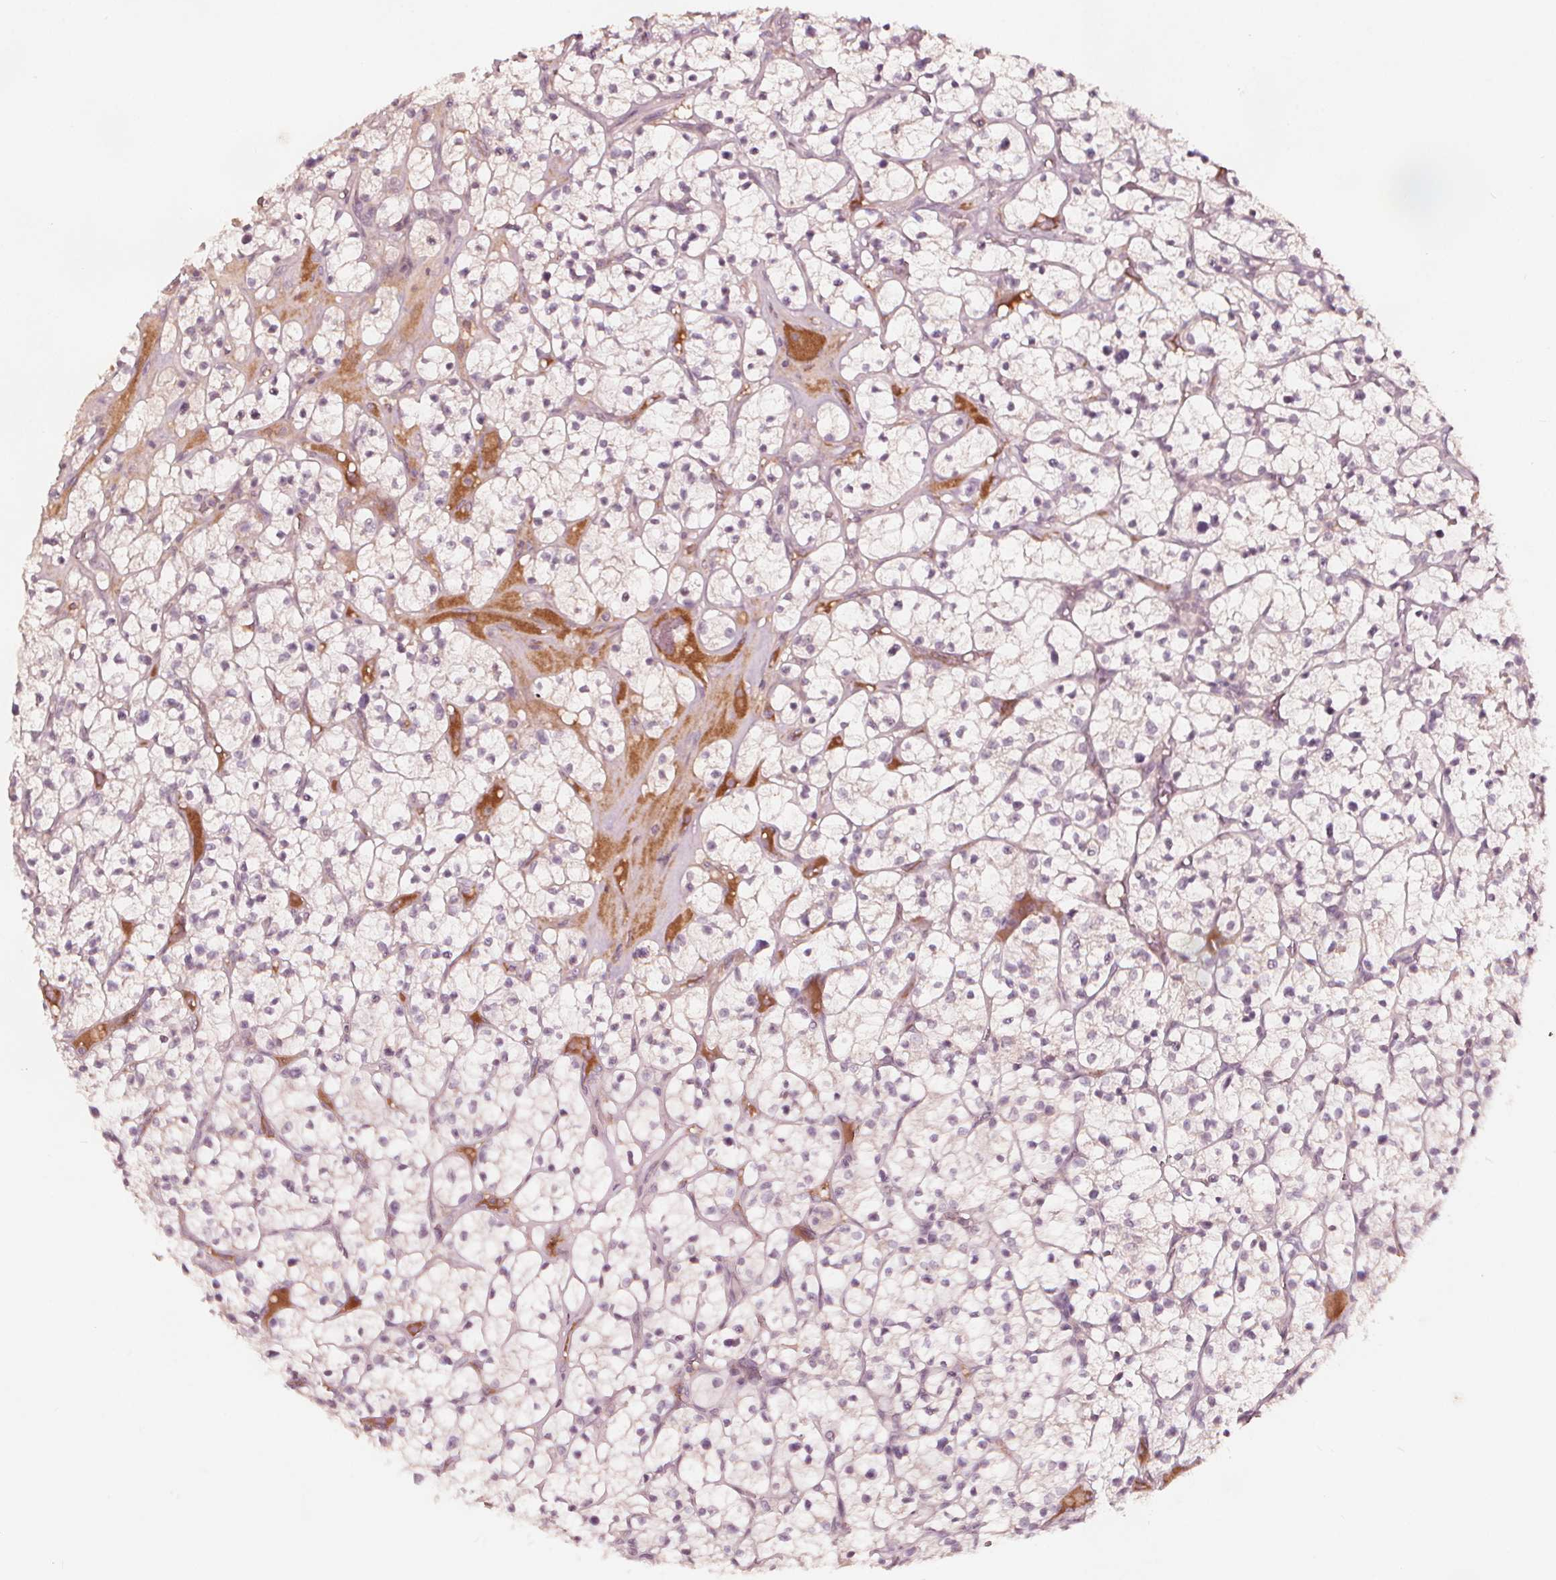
{"staining": {"intensity": "negative", "quantity": "none", "location": "none"}, "tissue": "renal cancer", "cell_type": "Tumor cells", "image_type": "cancer", "snomed": [{"axis": "morphology", "description": "Adenocarcinoma, NOS"}, {"axis": "topography", "description": "Kidney"}], "caption": "This is a micrograph of IHC staining of renal adenocarcinoma, which shows no staining in tumor cells.", "gene": "NPC1L1", "patient": {"sex": "female", "age": 64}}